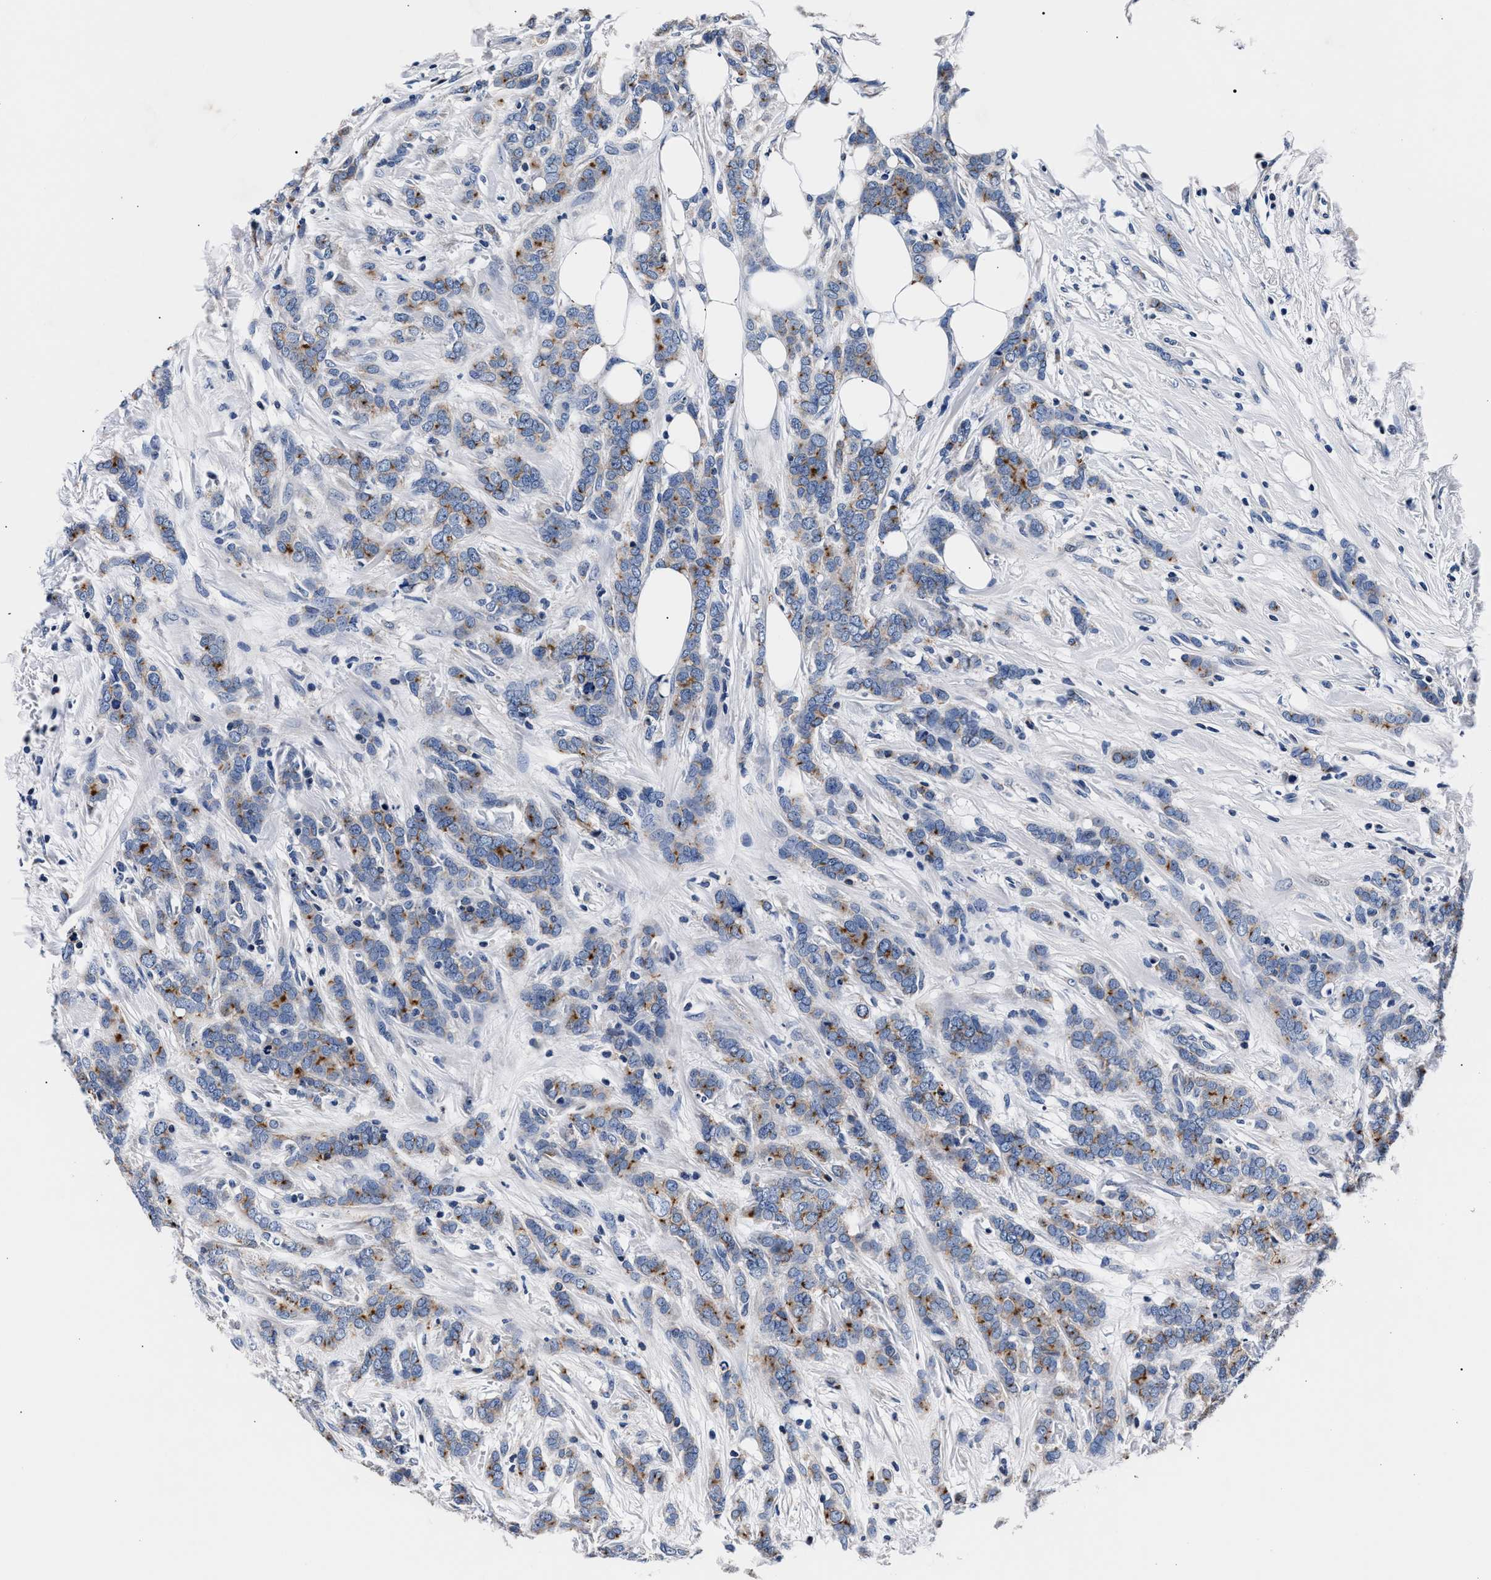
{"staining": {"intensity": "moderate", "quantity": "25%-75%", "location": "cytoplasmic/membranous"}, "tissue": "breast cancer", "cell_type": "Tumor cells", "image_type": "cancer", "snomed": [{"axis": "morphology", "description": "Lobular carcinoma"}, {"axis": "topography", "description": "Skin"}, {"axis": "topography", "description": "Breast"}], "caption": "Immunohistochemical staining of human lobular carcinoma (breast) displays medium levels of moderate cytoplasmic/membranous protein staining in approximately 25%-75% of tumor cells.", "gene": "PHF24", "patient": {"sex": "female", "age": 46}}